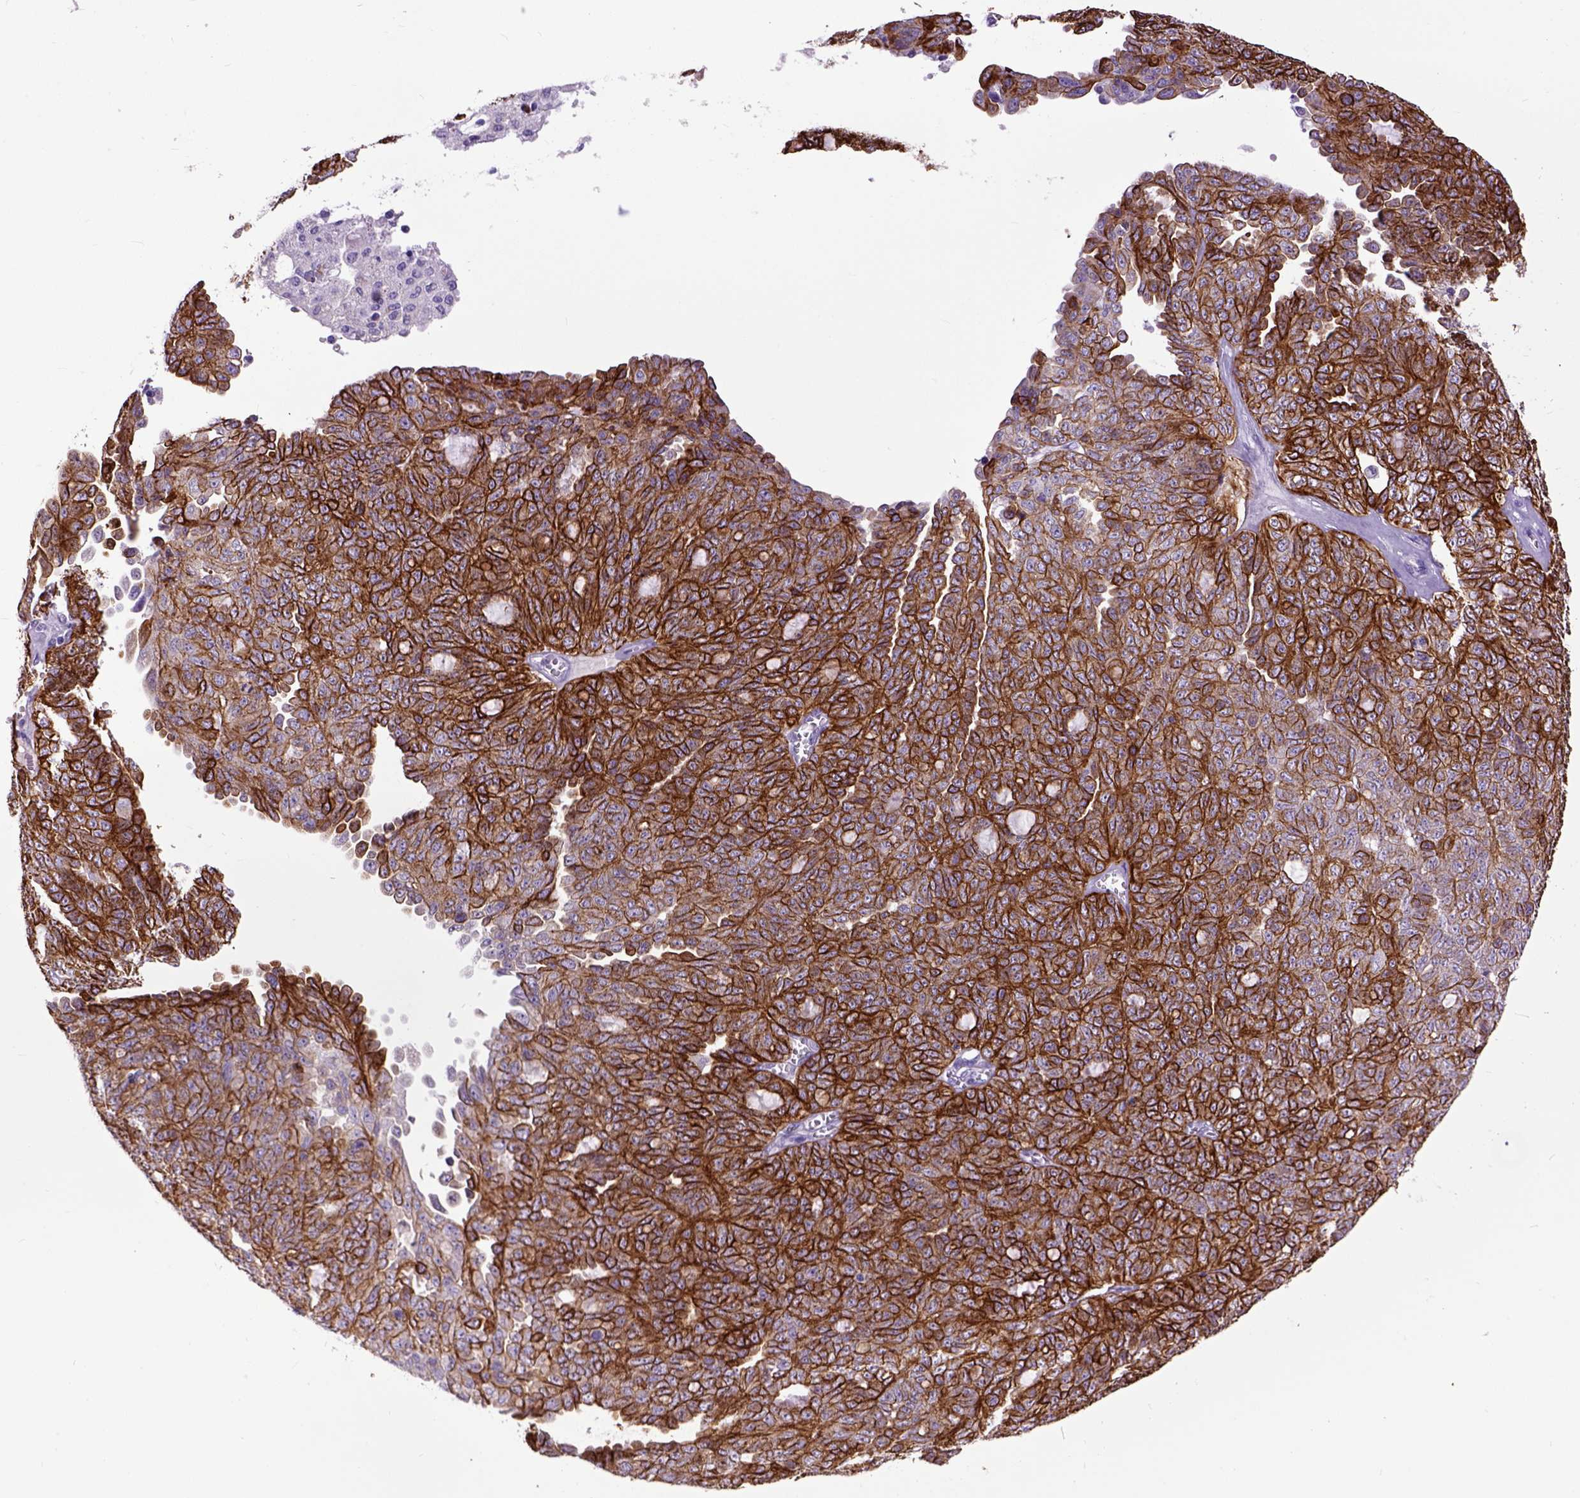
{"staining": {"intensity": "strong", "quantity": ">75%", "location": "cytoplasmic/membranous"}, "tissue": "ovarian cancer", "cell_type": "Tumor cells", "image_type": "cancer", "snomed": [{"axis": "morphology", "description": "Cystadenocarcinoma, serous, NOS"}, {"axis": "topography", "description": "Ovary"}], "caption": "This micrograph reveals immunohistochemistry (IHC) staining of human serous cystadenocarcinoma (ovarian), with high strong cytoplasmic/membranous expression in about >75% of tumor cells.", "gene": "RAB25", "patient": {"sex": "female", "age": 71}}